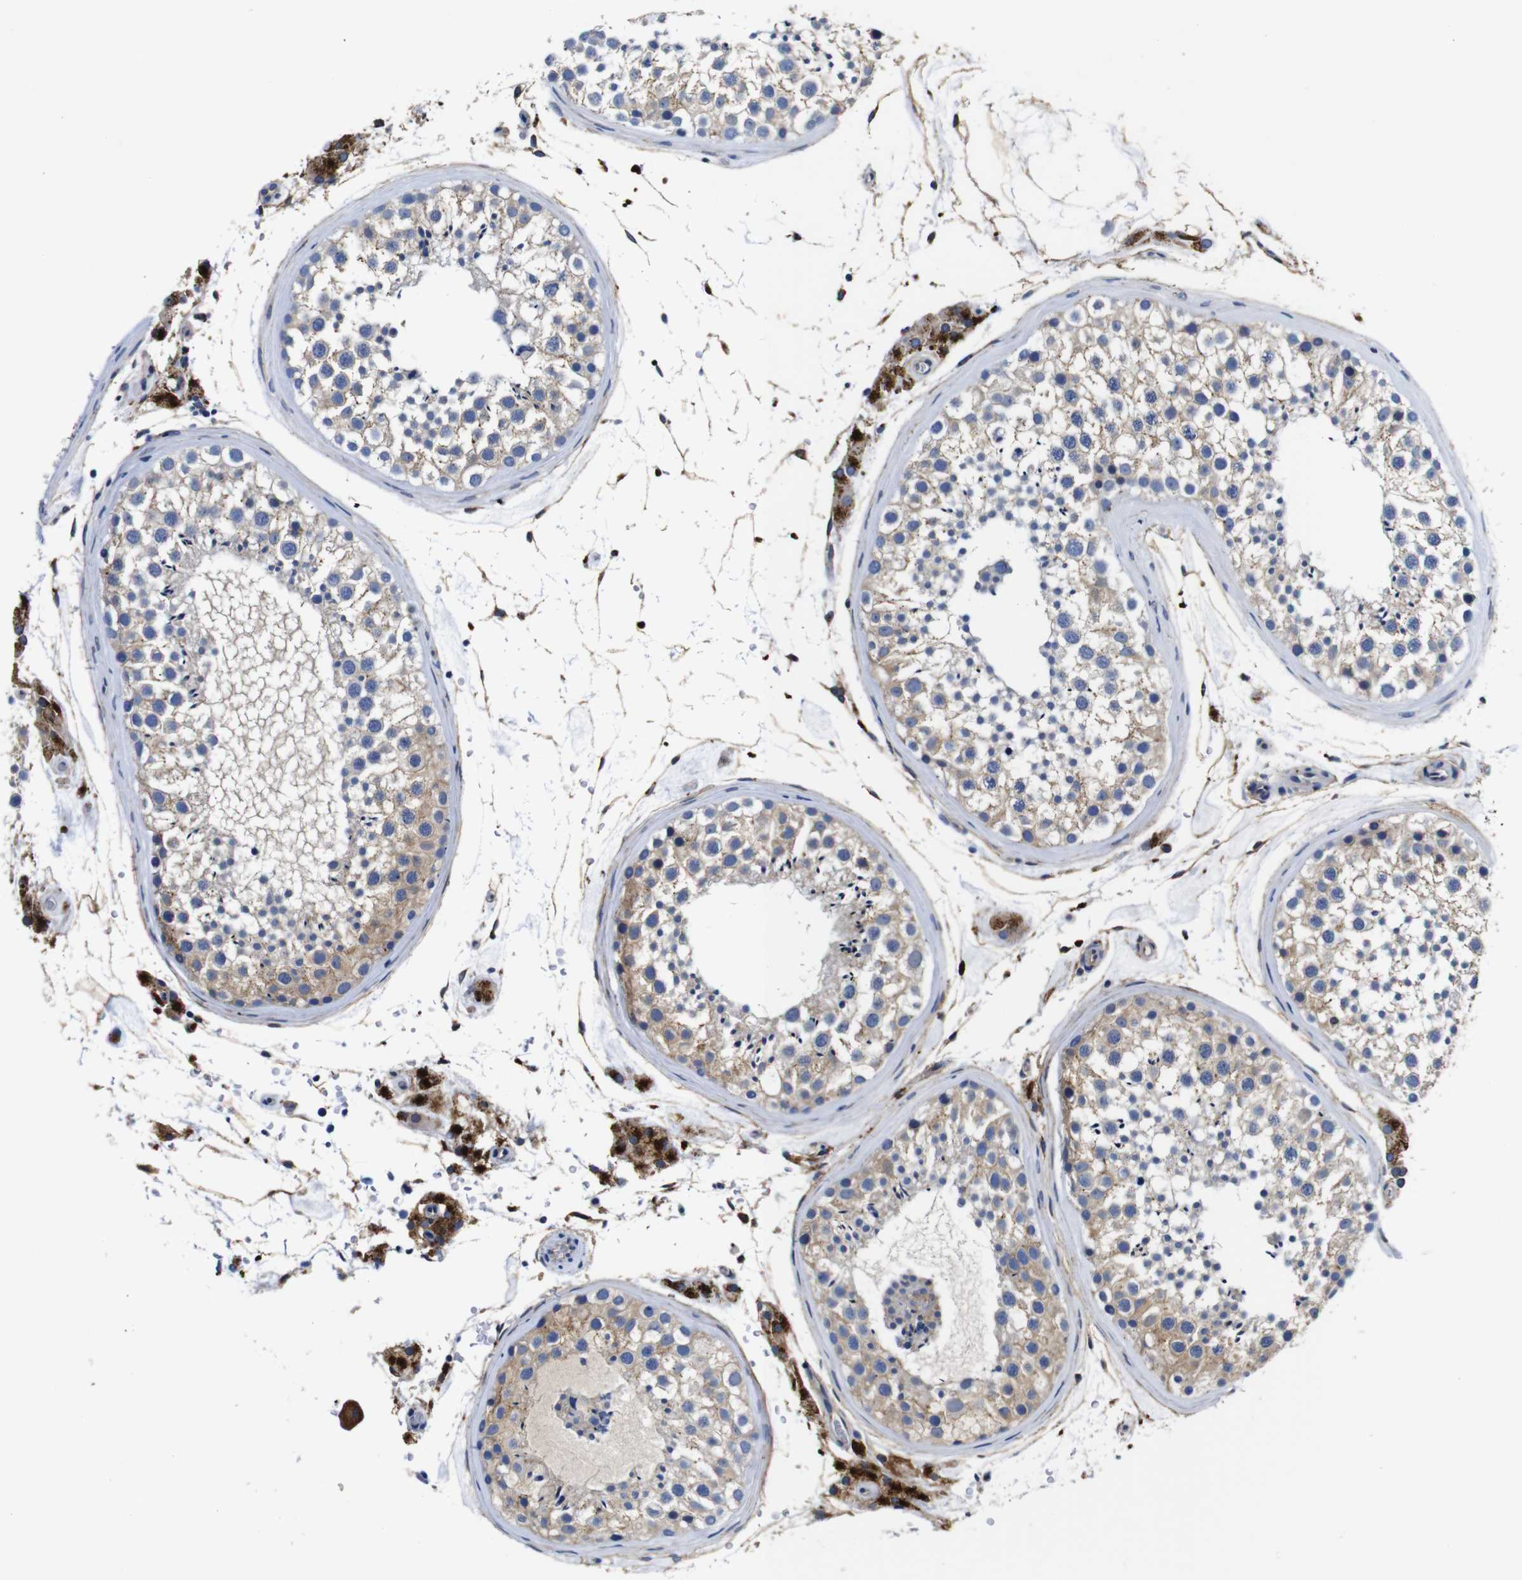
{"staining": {"intensity": "moderate", "quantity": ">75%", "location": "cytoplasmic/membranous"}, "tissue": "testis", "cell_type": "Cells in seminiferous ducts", "image_type": "normal", "snomed": [{"axis": "morphology", "description": "Normal tissue, NOS"}, {"axis": "topography", "description": "Testis"}], "caption": "Testis stained with a protein marker demonstrates moderate staining in cells in seminiferous ducts.", "gene": "GIMAP2", "patient": {"sex": "male", "age": 46}}